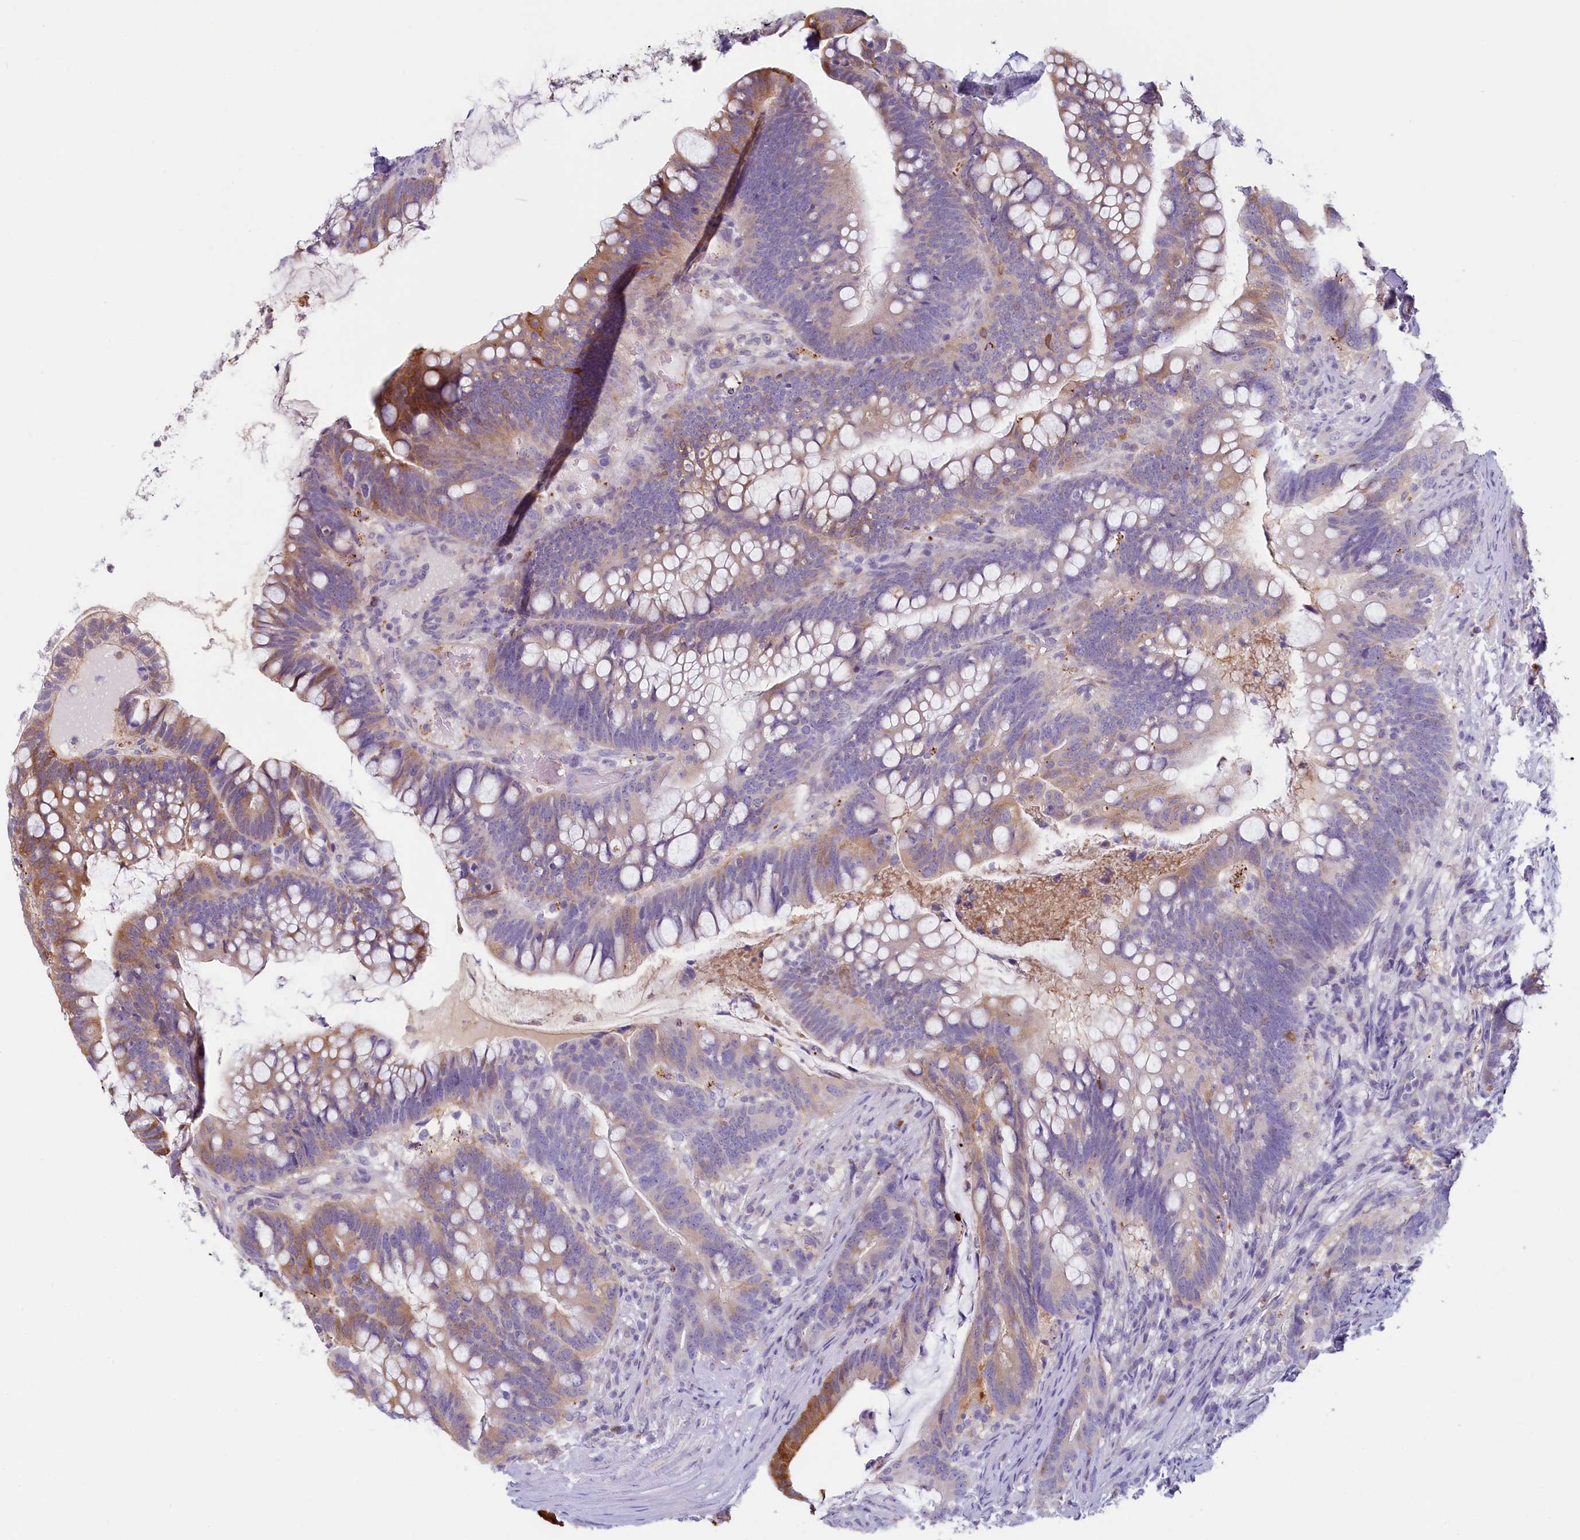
{"staining": {"intensity": "moderate", "quantity": "<25%", "location": "cytoplasmic/membranous"}, "tissue": "colorectal cancer", "cell_type": "Tumor cells", "image_type": "cancer", "snomed": [{"axis": "morphology", "description": "Adenocarcinoma, NOS"}, {"axis": "topography", "description": "Colon"}], "caption": "IHC micrograph of neoplastic tissue: human colorectal adenocarcinoma stained using IHC displays low levels of moderate protein expression localized specifically in the cytoplasmic/membranous of tumor cells, appearing as a cytoplasmic/membranous brown color.", "gene": "LMOD3", "patient": {"sex": "female", "age": 66}}